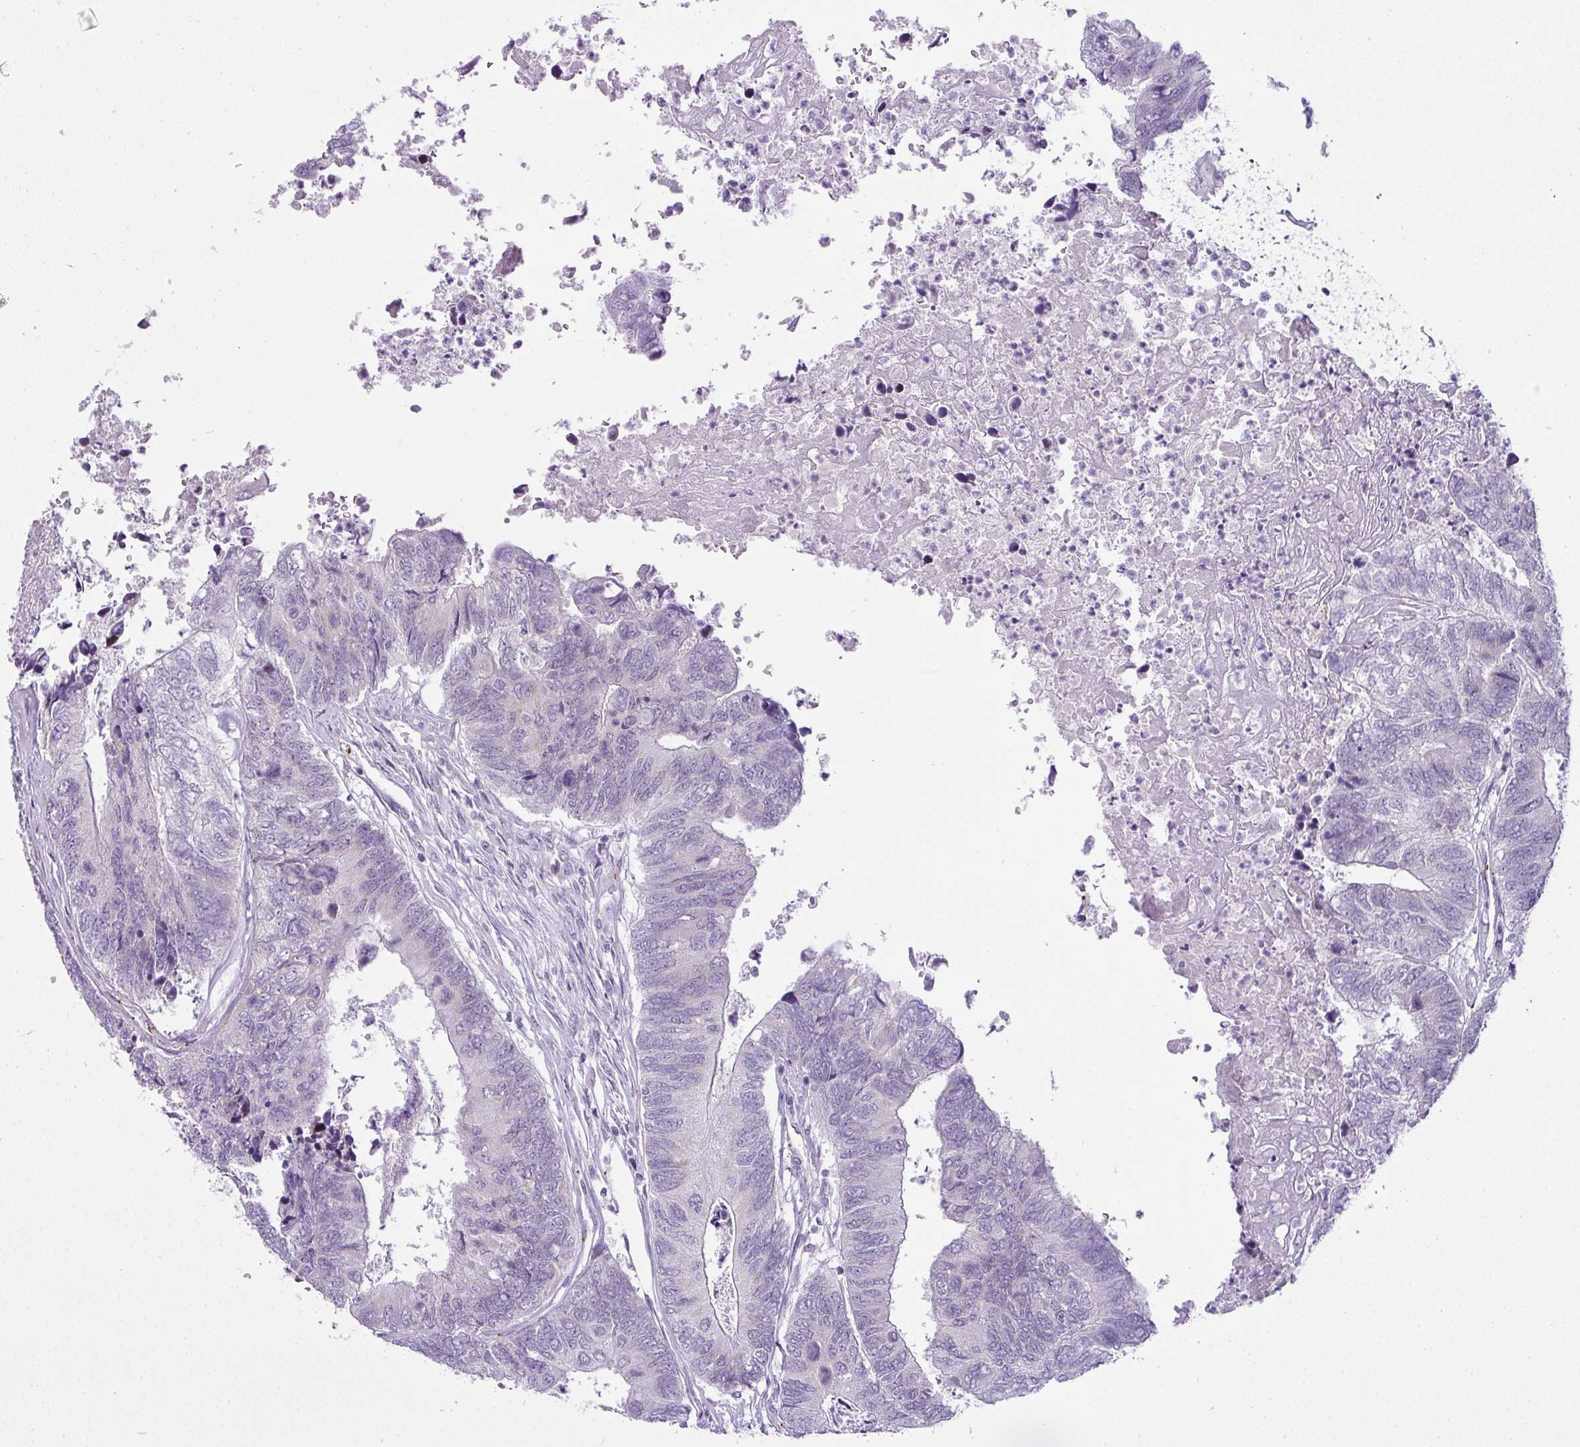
{"staining": {"intensity": "negative", "quantity": "none", "location": "none"}, "tissue": "colorectal cancer", "cell_type": "Tumor cells", "image_type": "cancer", "snomed": [{"axis": "morphology", "description": "Adenocarcinoma, NOS"}, {"axis": "topography", "description": "Colon"}], "caption": "This is an IHC photomicrograph of colorectal cancer. There is no expression in tumor cells.", "gene": "CMTM5", "patient": {"sex": "female", "age": 67}}